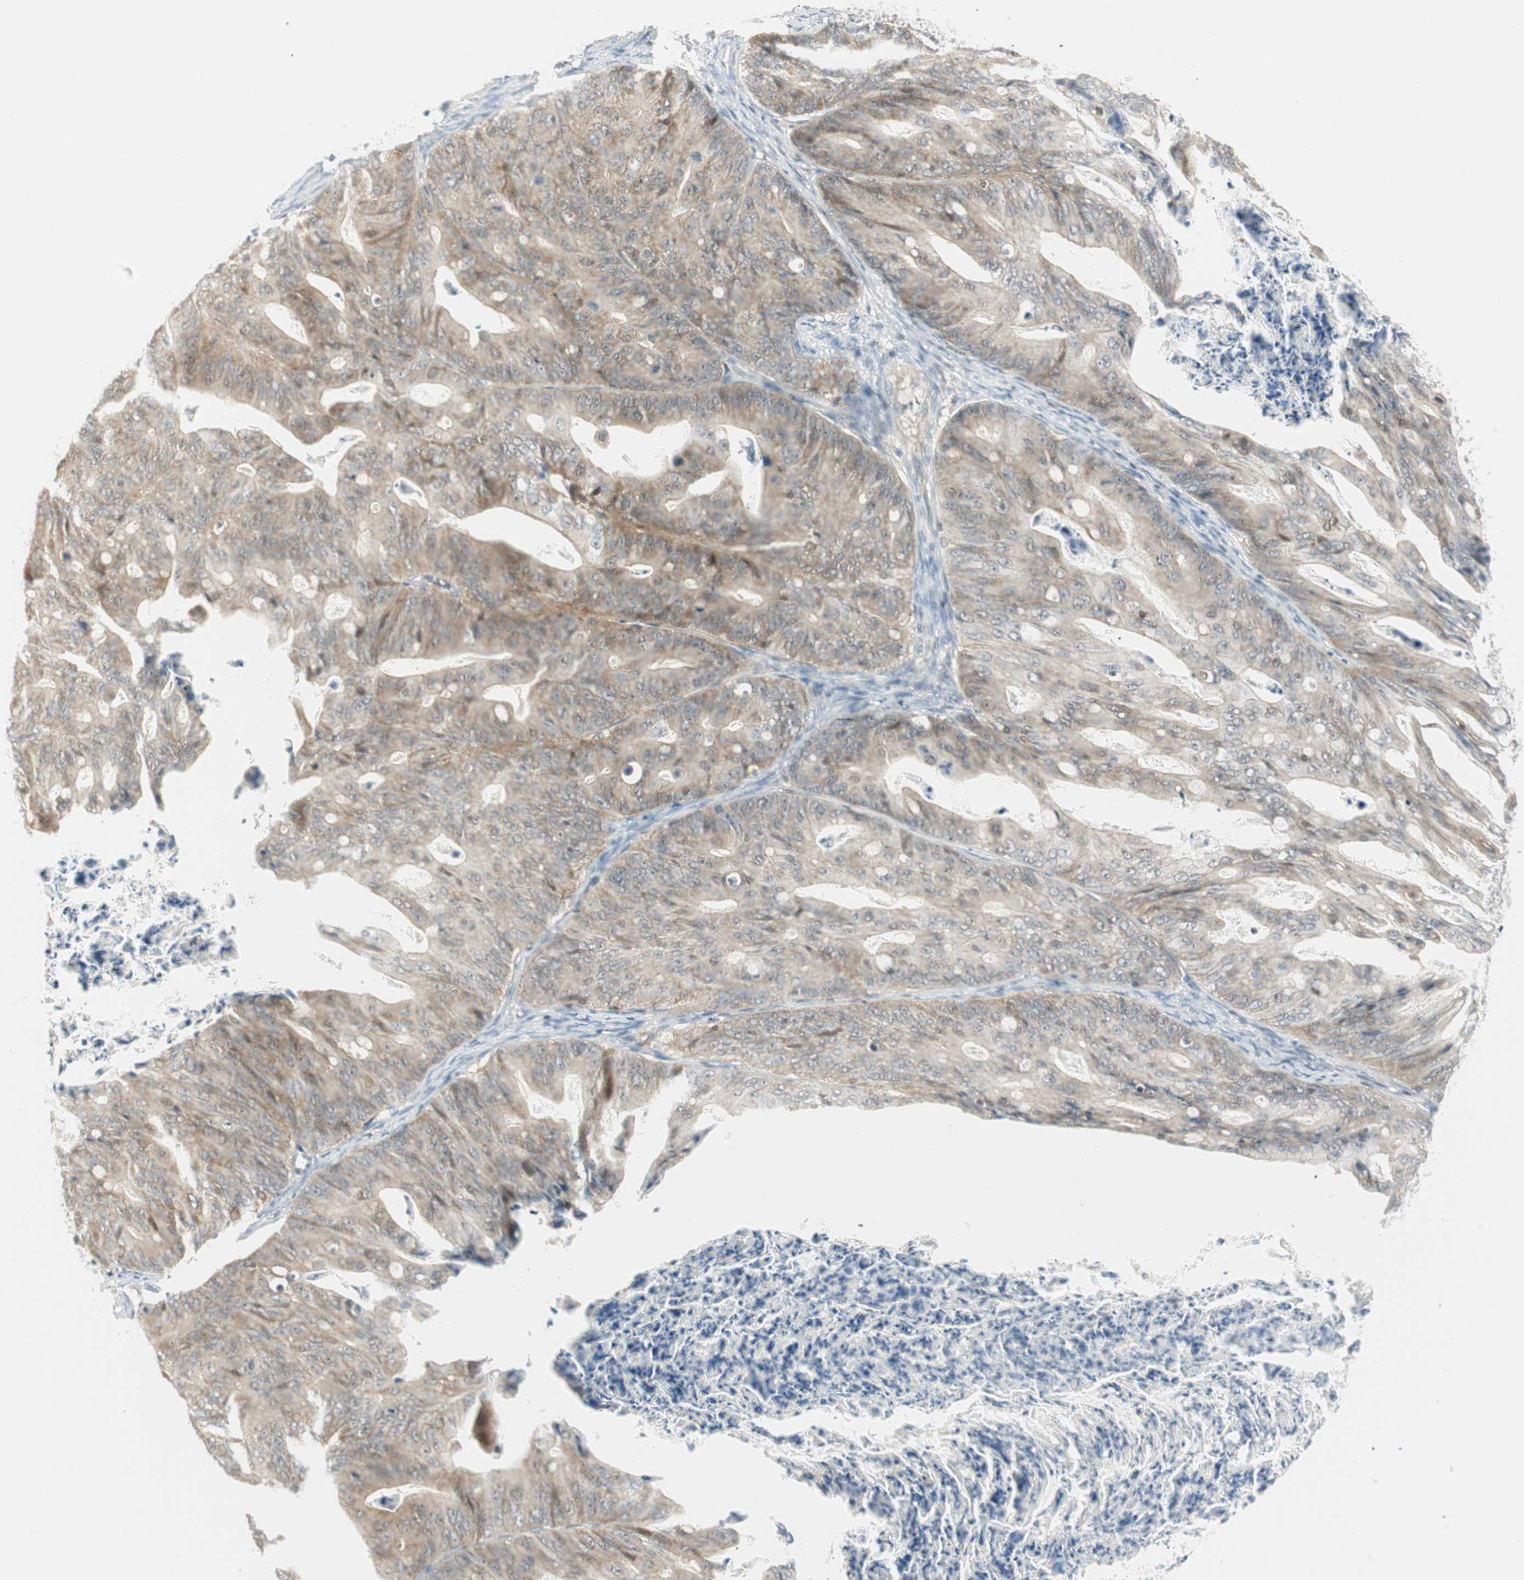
{"staining": {"intensity": "weak", "quantity": ">75%", "location": "cytoplasmic/membranous"}, "tissue": "ovarian cancer", "cell_type": "Tumor cells", "image_type": "cancer", "snomed": [{"axis": "morphology", "description": "Cystadenocarcinoma, mucinous, NOS"}, {"axis": "topography", "description": "Ovary"}], "caption": "Mucinous cystadenocarcinoma (ovarian) stained with a brown dye displays weak cytoplasmic/membranous positive expression in about >75% of tumor cells.", "gene": "PPP1CA", "patient": {"sex": "female", "age": 37}}